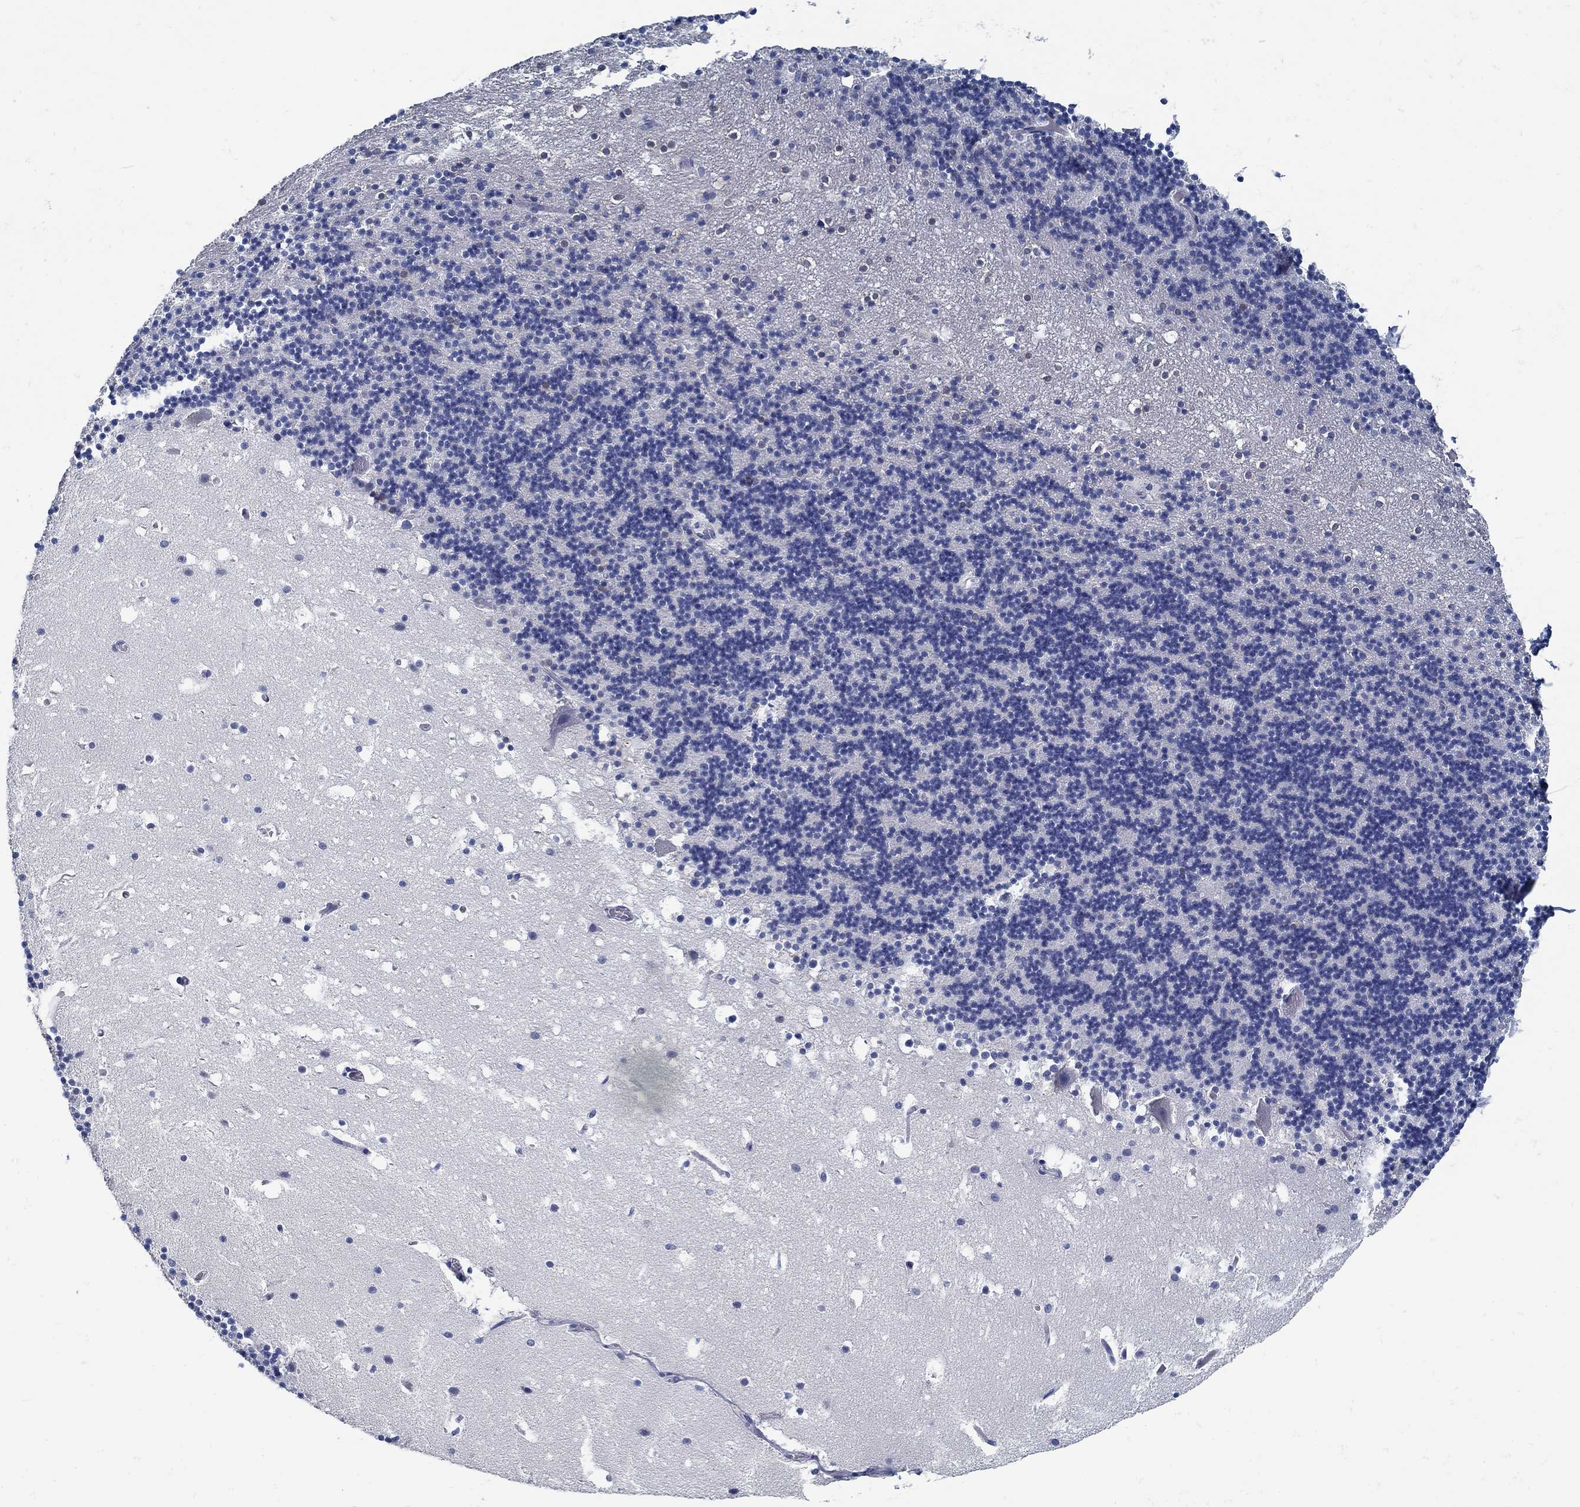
{"staining": {"intensity": "negative", "quantity": "none", "location": "none"}, "tissue": "cerebellum", "cell_type": "Cells in granular layer", "image_type": "normal", "snomed": [{"axis": "morphology", "description": "Normal tissue, NOS"}, {"axis": "topography", "description": "Cerebellum"}], "caption": "DAB immunohistochemical staining of normal cerebellum displays no significant expression in cells in granular layer. (Brightfield microscopy of DAB immunohistochemistry at high magnification).", "gene": "ZFAND4", "patient": {"sex": "male", "age": 37}}